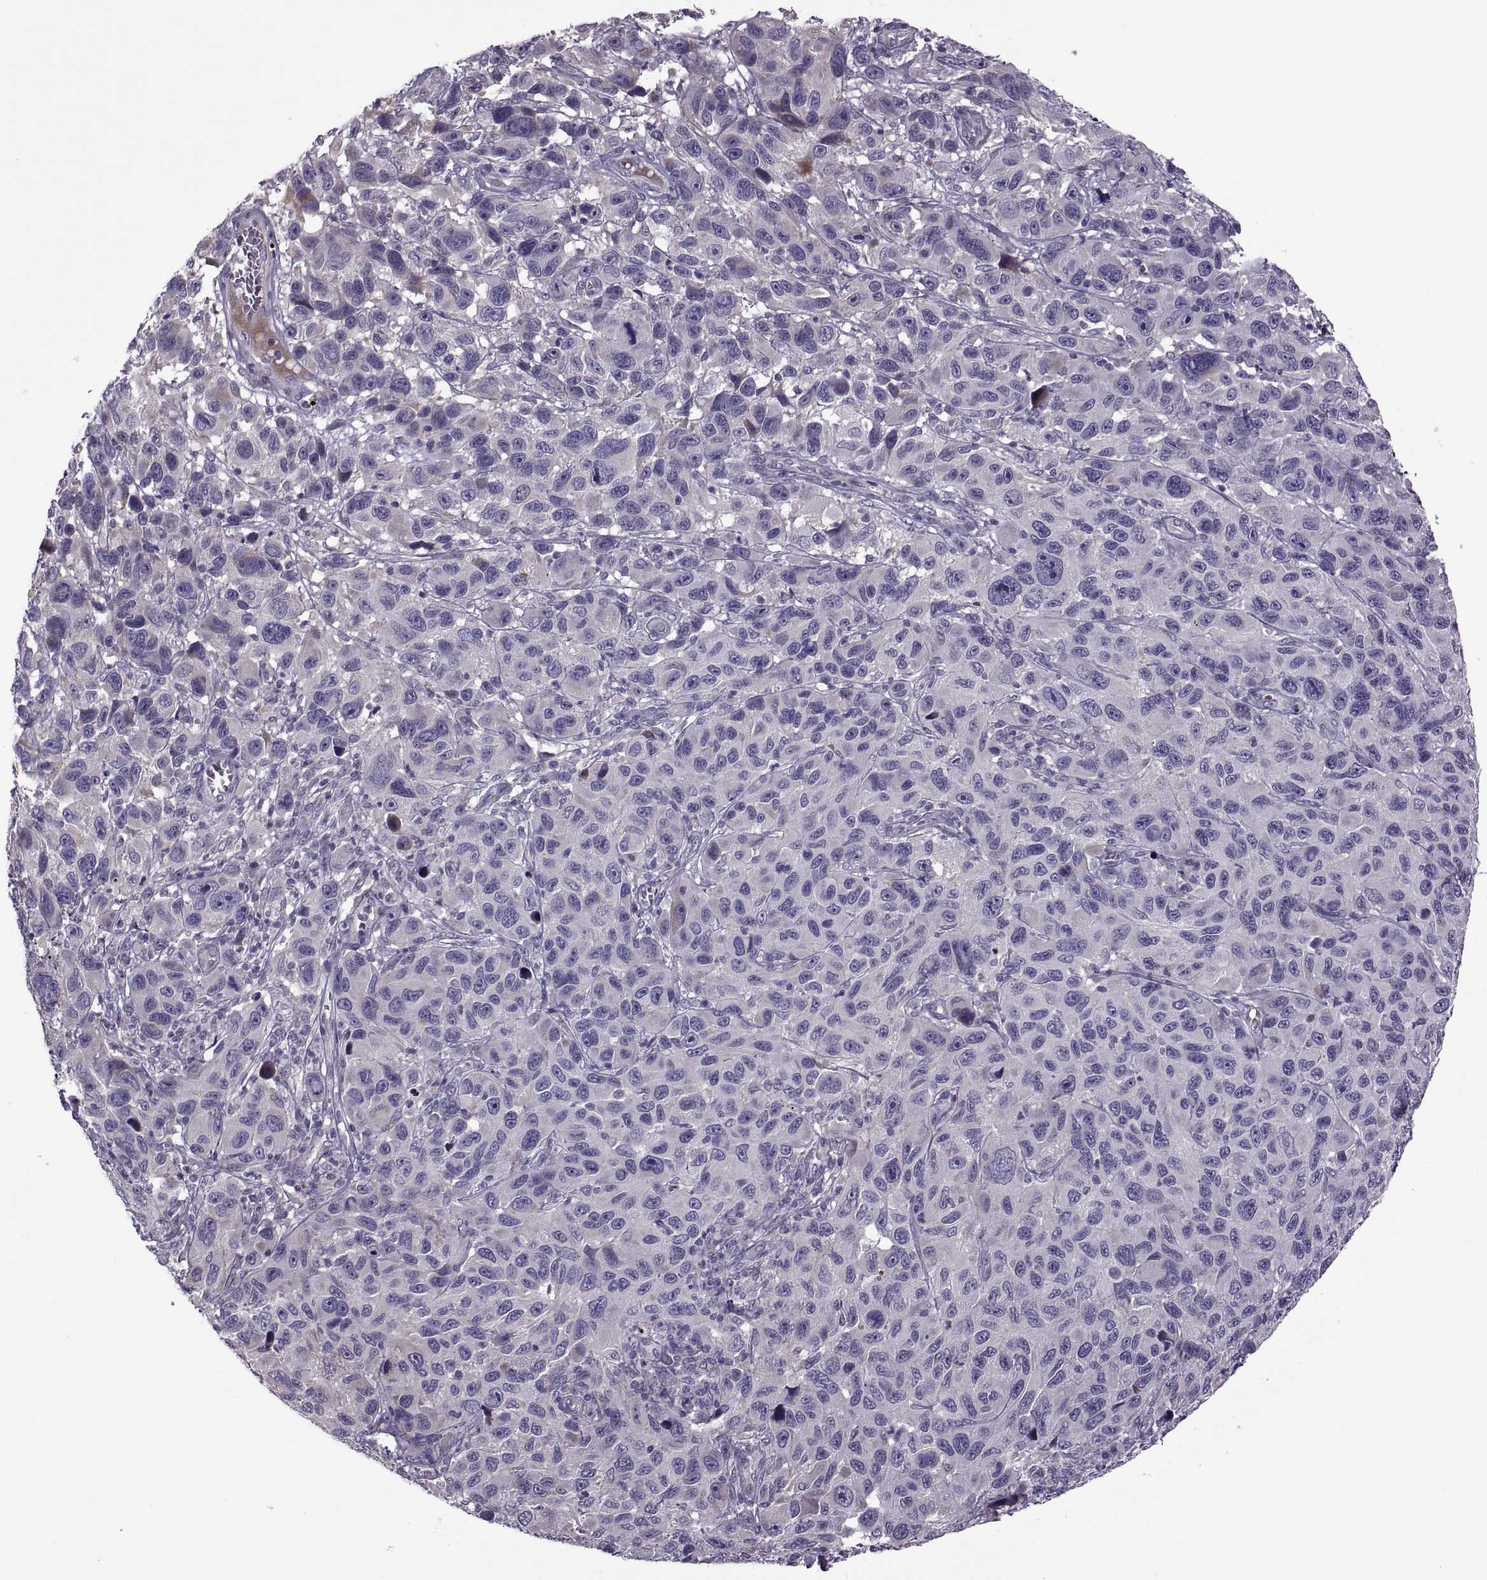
{"staining": {"intensity": "negative", "quantity": "none", "location": "none"}, "tissue": "melanoma", "cell_type": "Tumor cells", "image_type": "cancer", "snomed": [{"axis": "morphology", "description": "Malignant melanoma, NOS"}, {"axis": "topography", "description": "Skin"}], "caption": "Micrograph shows no protein staining in tumor cells of melanoma tissue.", "gene": "ODF3", "patient": {"sex": "male", "age": 53}}